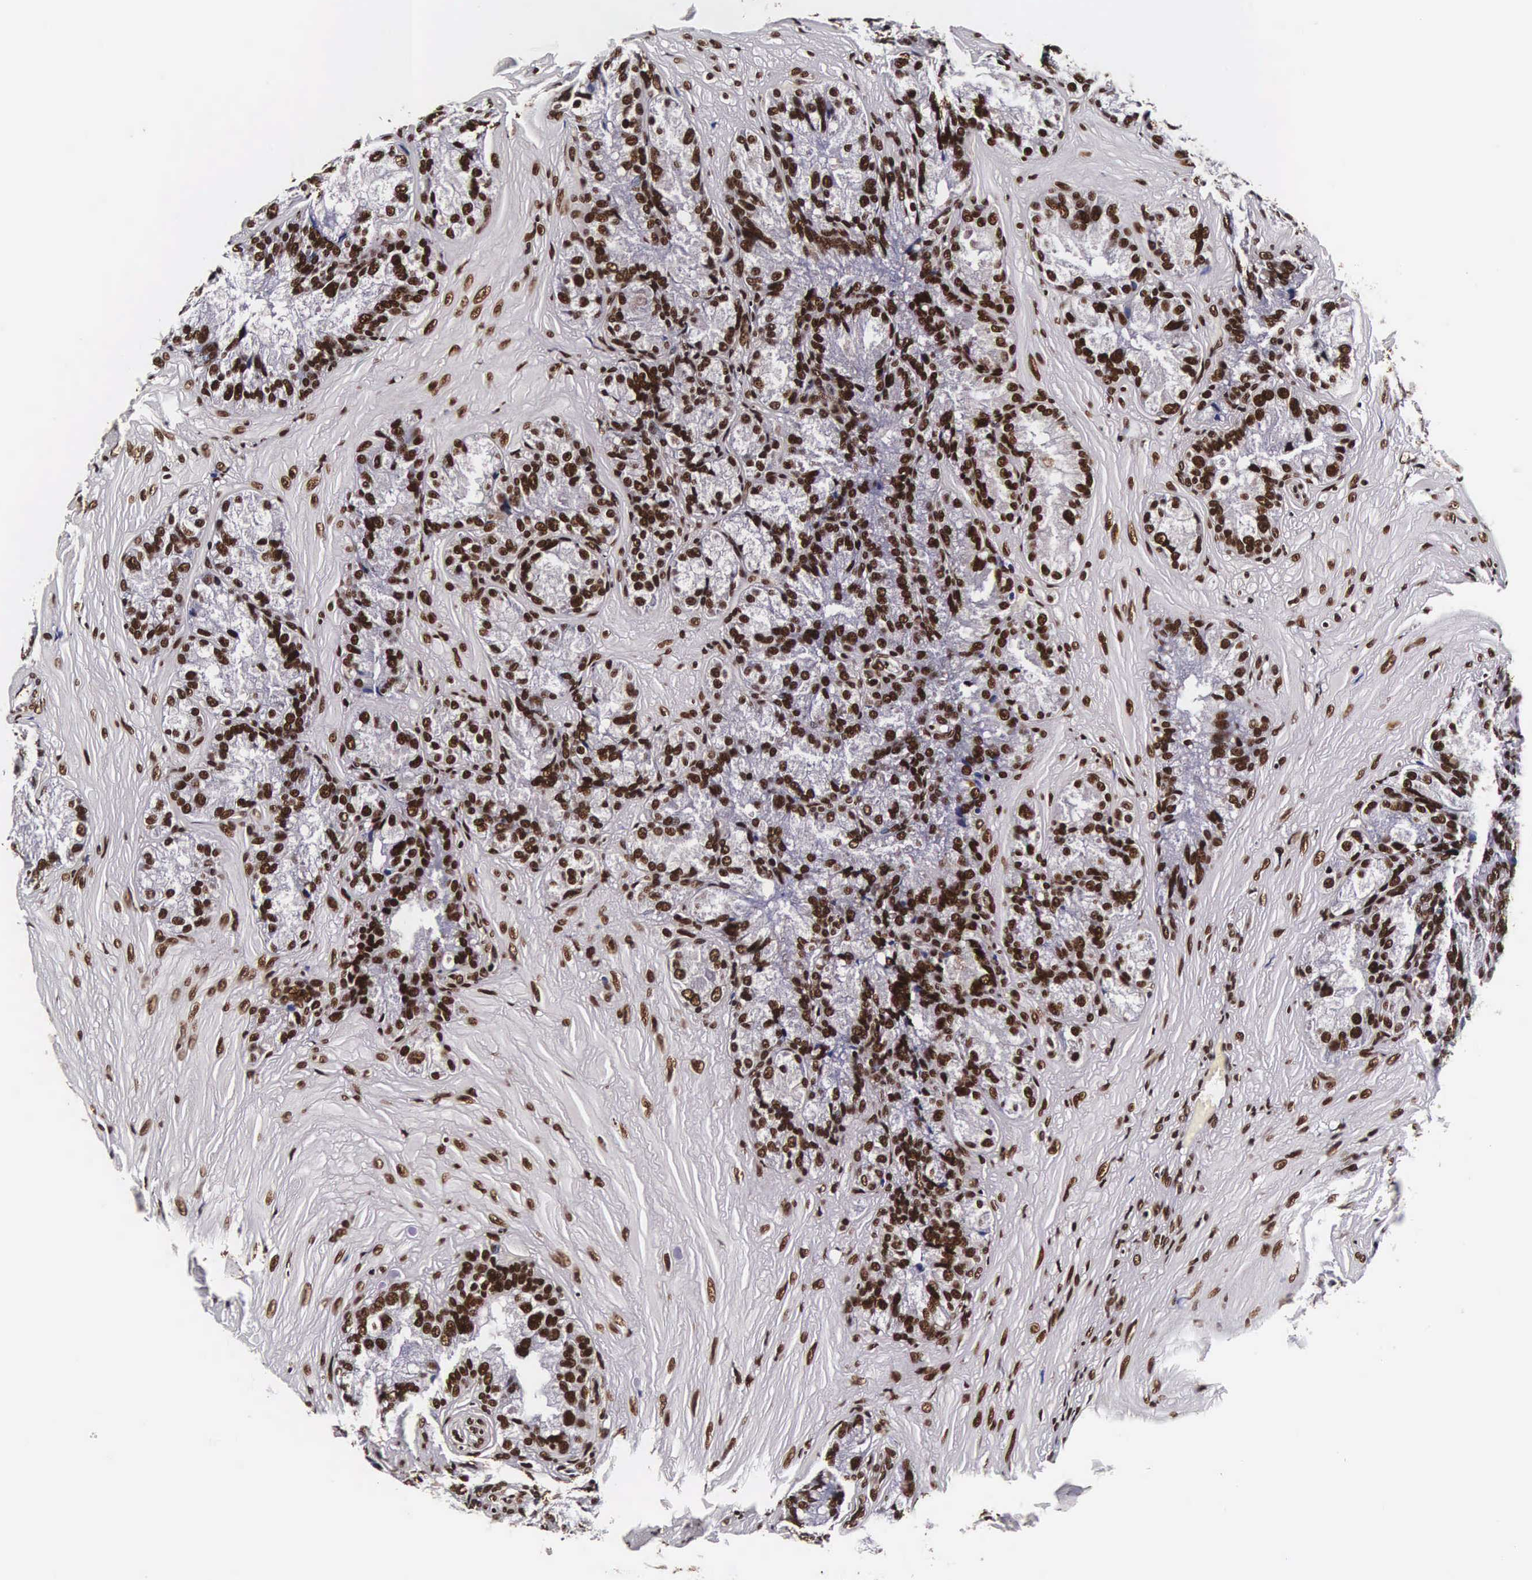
{"staining": {"intensity": "strong", "quantity": ">75%", "location": "nuclear"}, "tissue": "seminal vesicle", "cell_type": "Glandular cells", "image_type": "normal", "snomed": [{"axis": "morphology", "description": "Normal tissue, NOS"}, {"axis": "topography", "description": "Seminal veicle"}], "caption": "Seminal vesicle stained for a protein reveals strong nuclear positivity in glandular cells. (DAB (3,3'-diaminobenzidine) = brown stain, brightfield microscopy at high magnification).", "gene": "BCL2L2", "patient": {"sex": "male", "age": 69}}